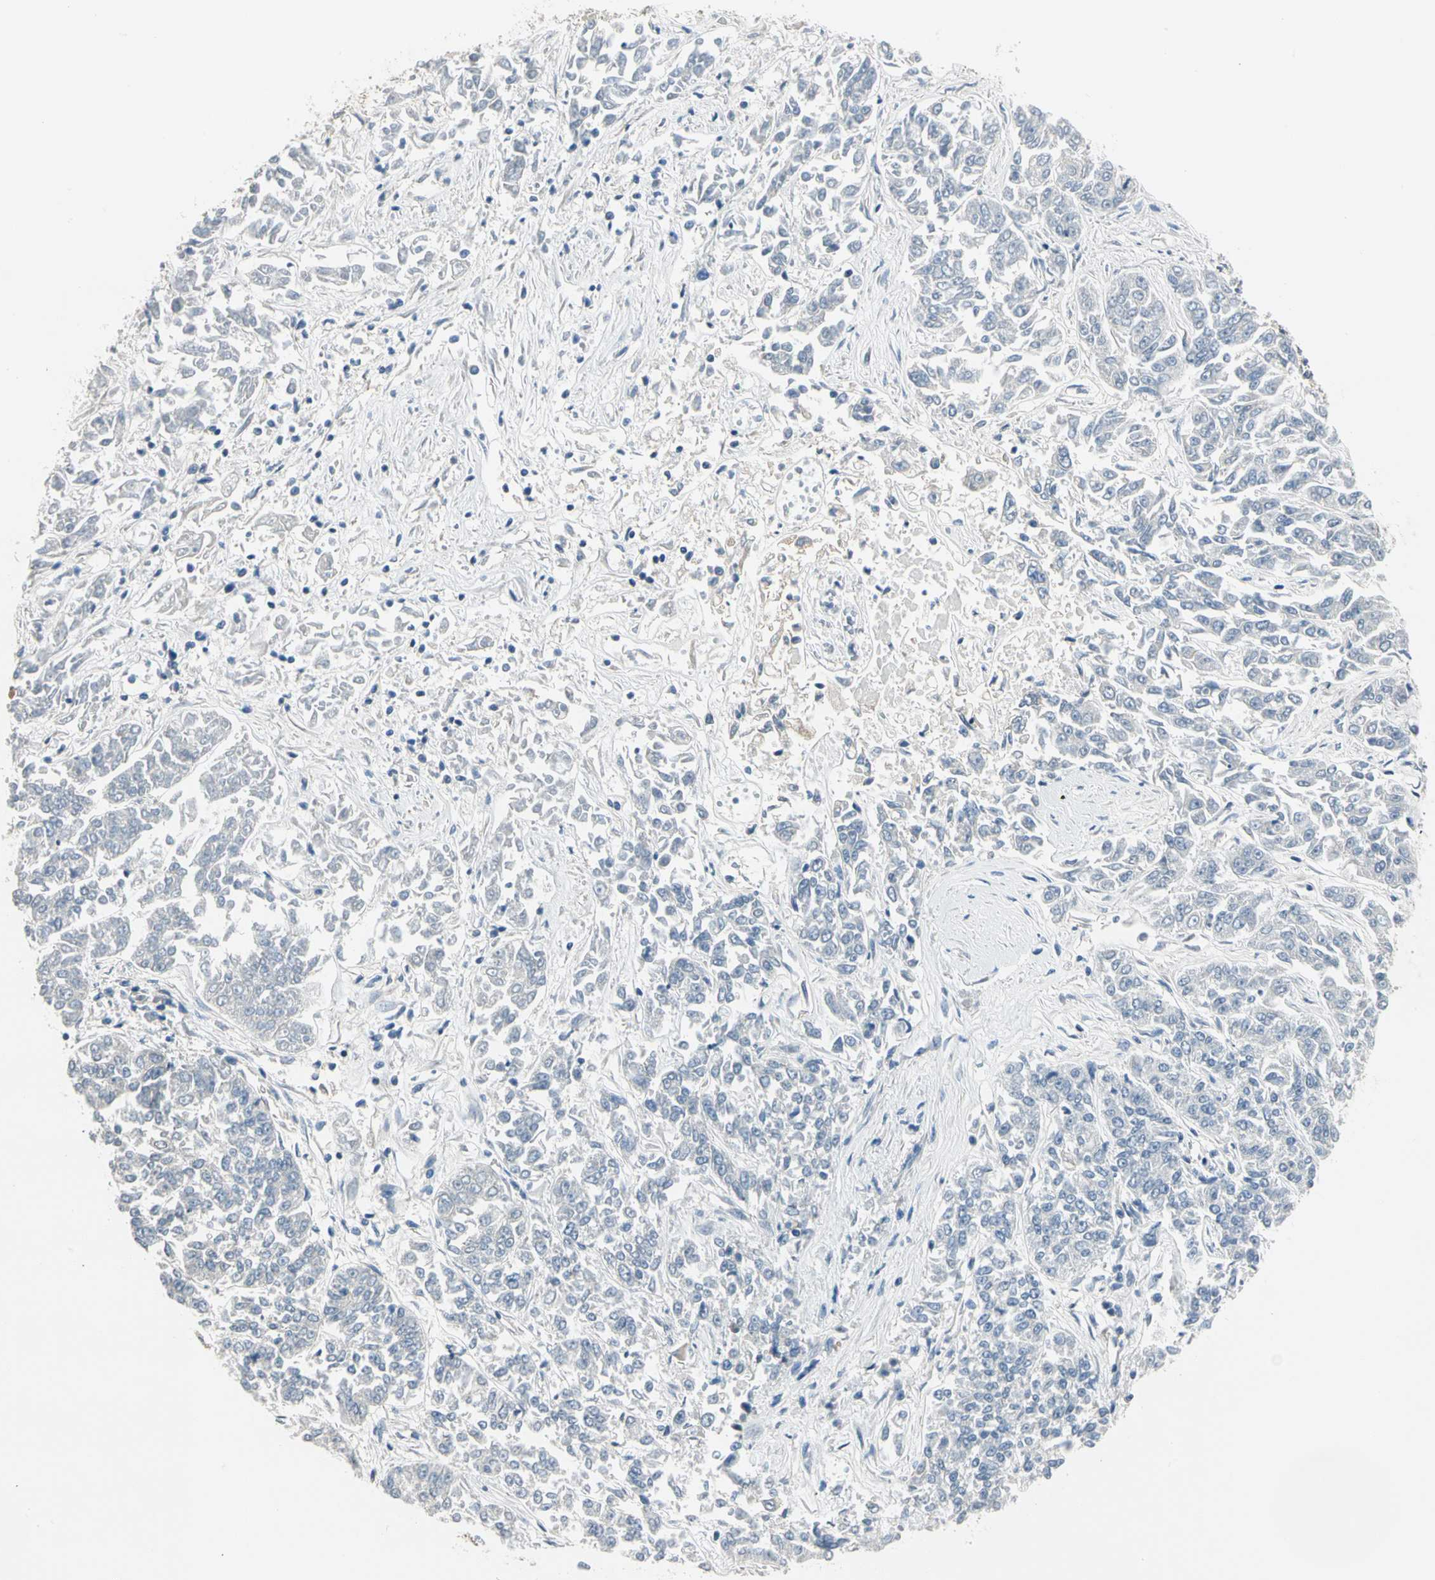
{"staining": {"intensity": "negative", "quantity": "none", "location": "none"}, "tissue": "lung cancer", "cell_type": "Tumor cells", "image_type": "cancer", "snomed": [{"axis": "morphology", "description": "Adenocarcinoma, NOS"}, {"axis": "topography", "description": "Lung"}], "caption": "Photomicrograph shows no significant protein positivity in tumor cells of lung adenocarcinoma. Brightfield microscopy of immunohistochemistry stained with DAB (3,3'-diaminobenzidine) (brown) and hematoxylin (blue), captured at high magnification.", "gene": "GPR153", "patient": {"sex": "male", "age": 84}}